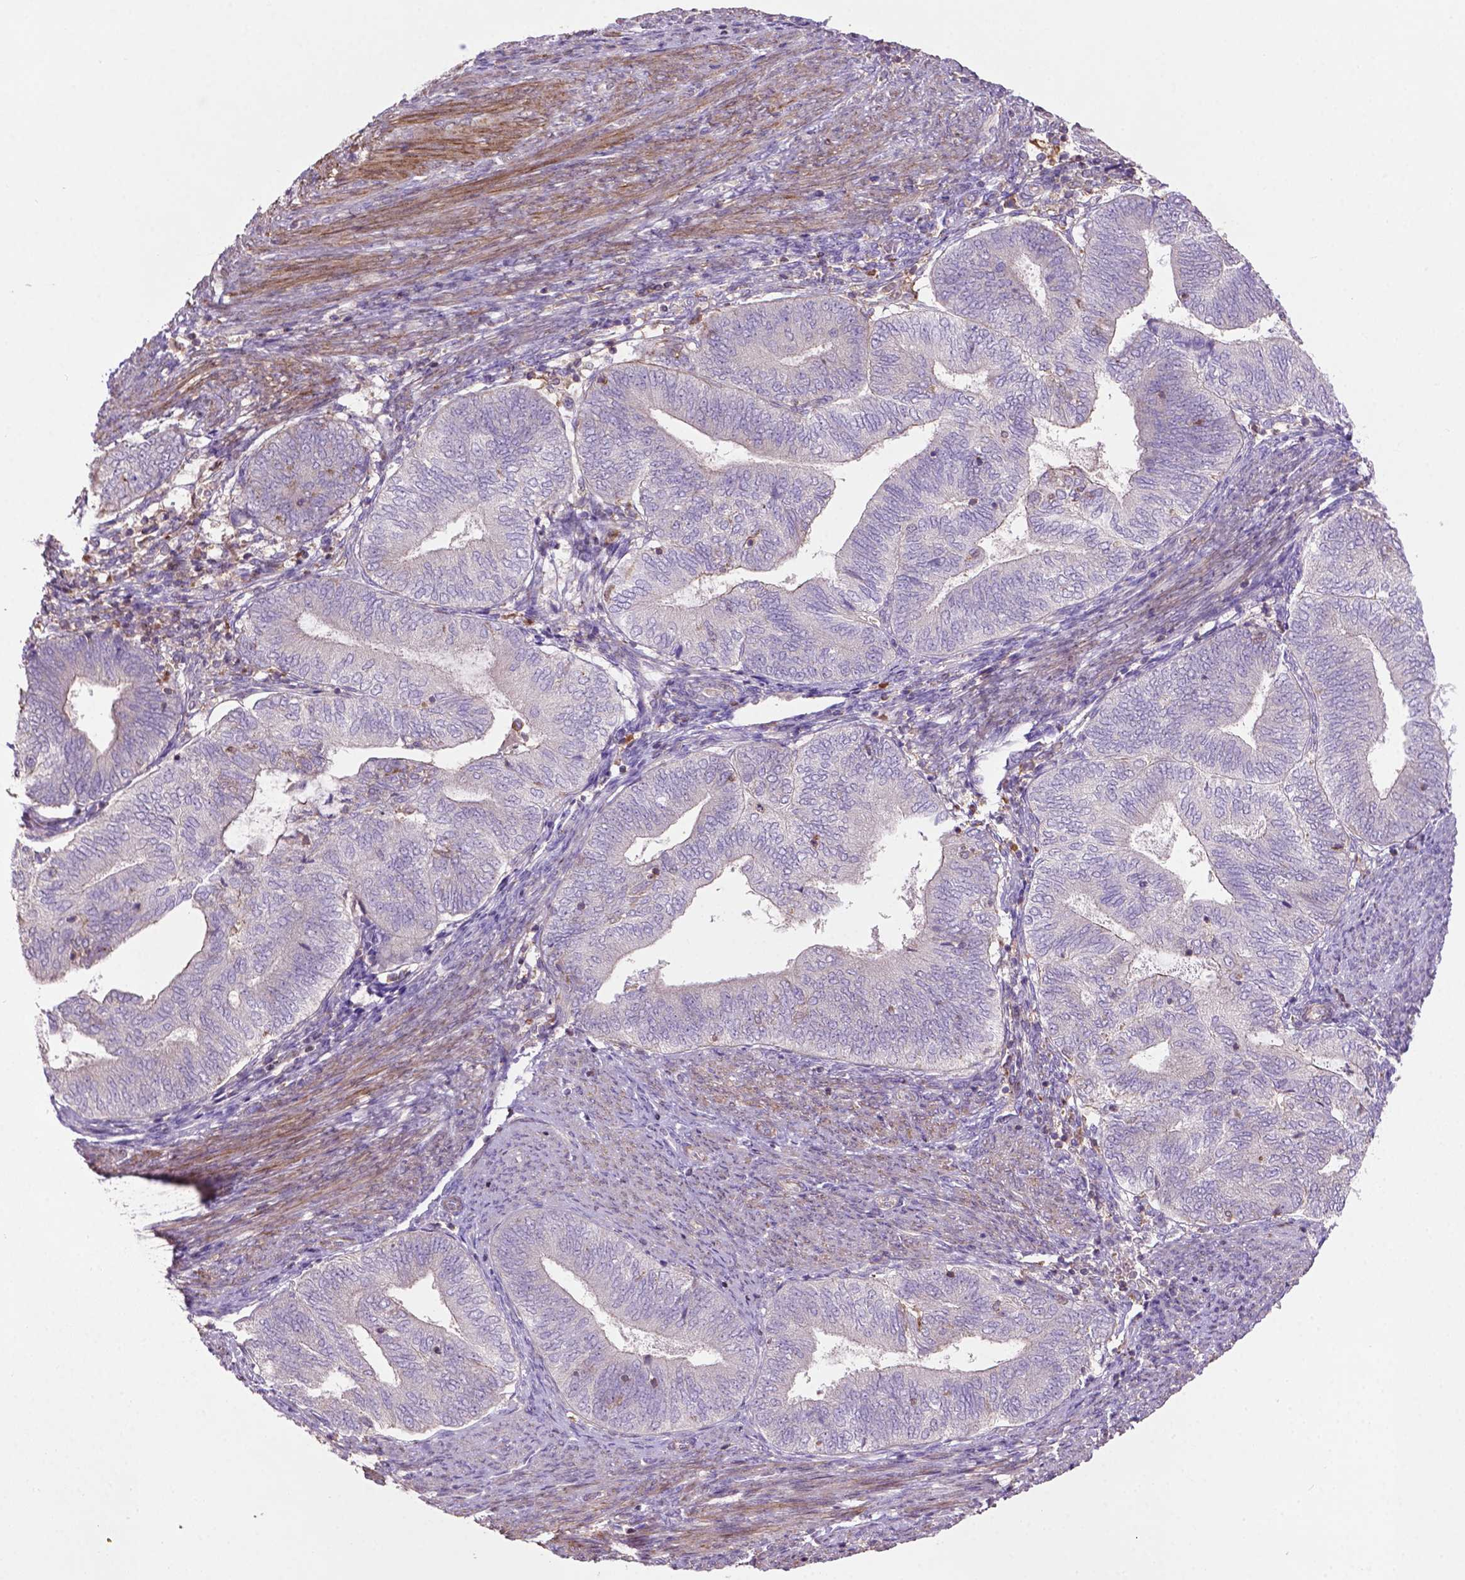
{"staining": {"intensity": "negative", "quantity": "none", "location": "none"}, "tissue": "endometrial cancer", "cell_type": "Tumor cells", "image_type": "cancer", "snomed": [{"axis": "morphology", "description": "Adenocarcinoma, NOS"}, {"axis": "topography", "description": "Endometrium"}], "caption": "Endometrial adenocarcinoma stained for a protein using immunohistochemistry (IHC) demonstrates no staining tumor cells.", "gene": "BMP4", "patient": {"sex": "female", "age": 65}}